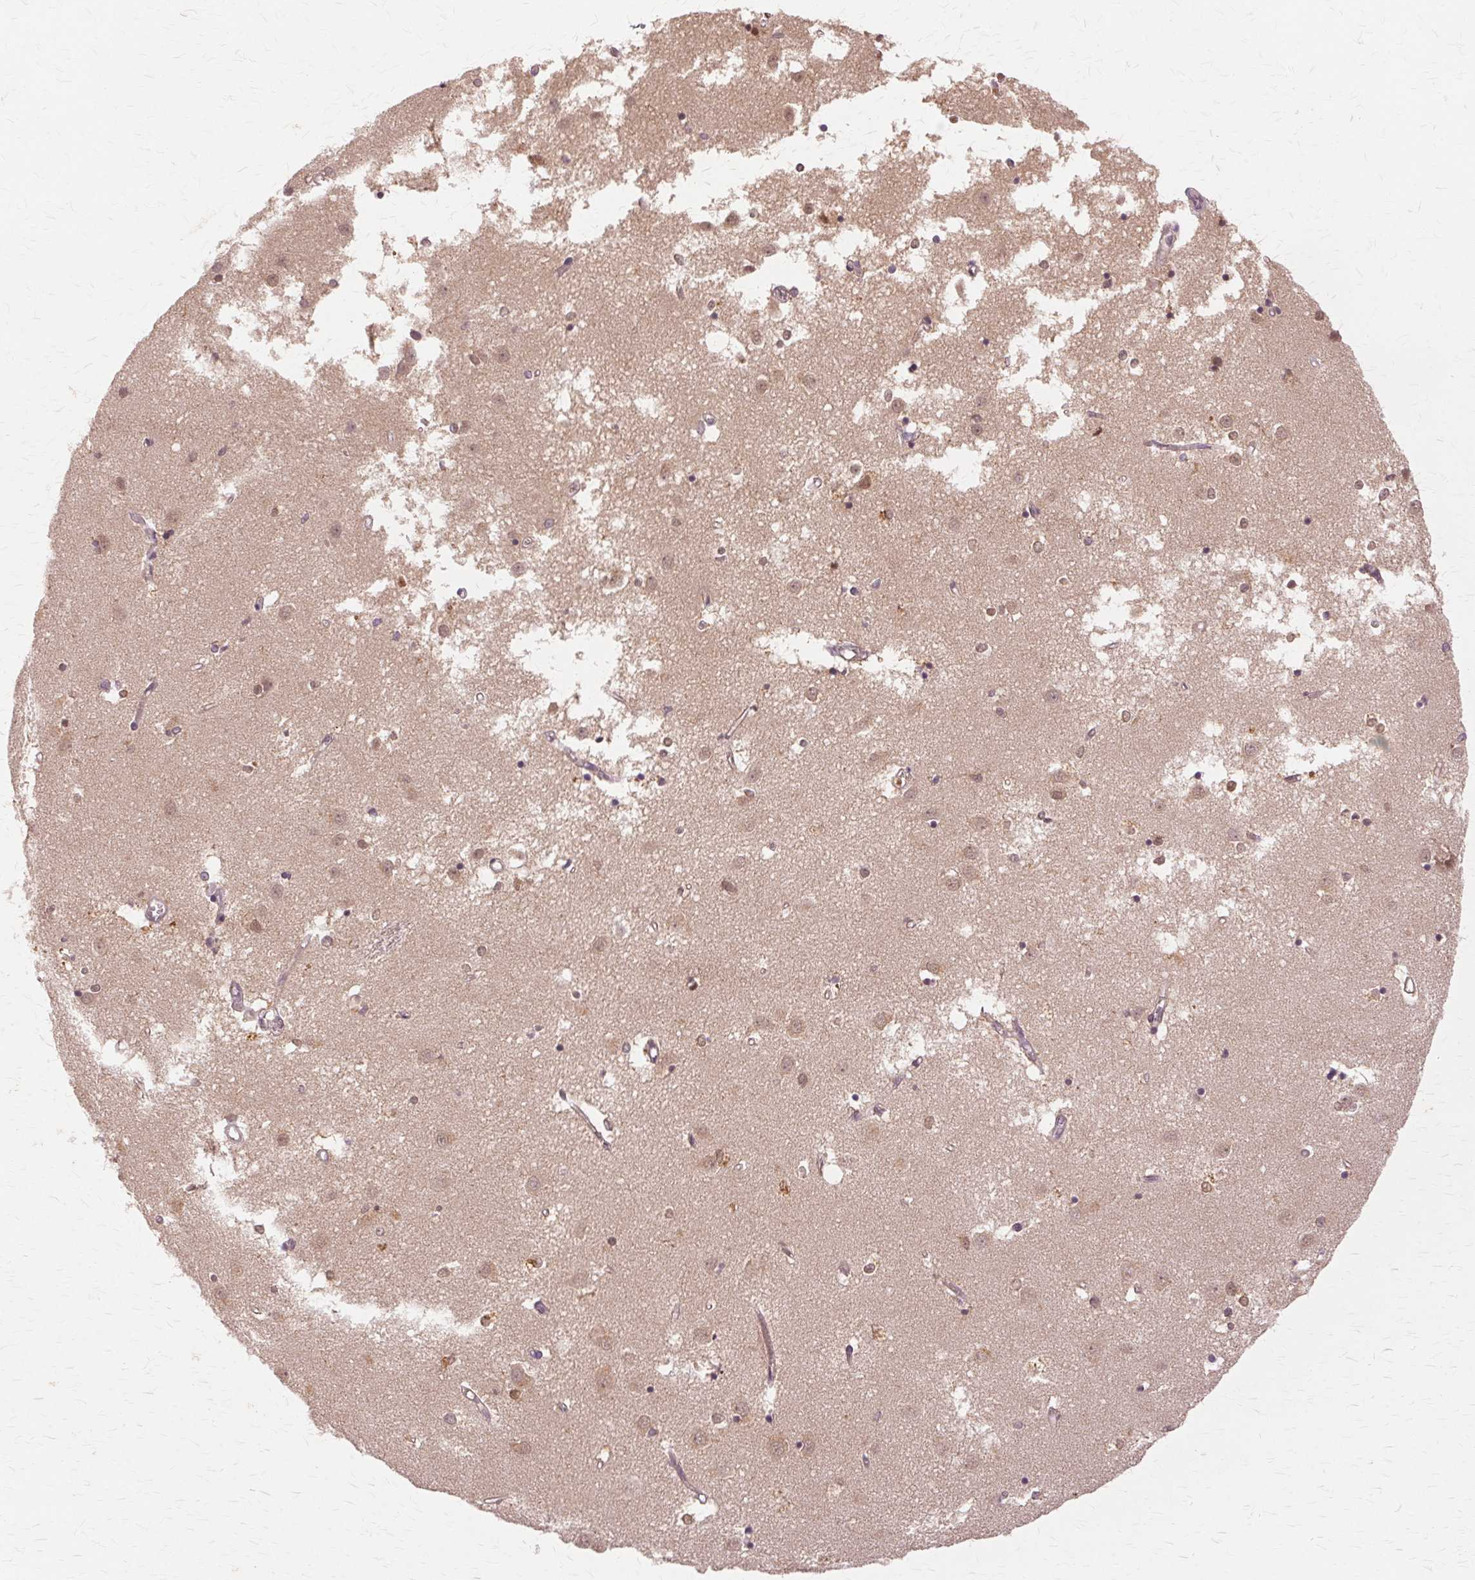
{"staining": {"intensity": "weak", "quantity": ">75%", "location": "nuclear"}, "tissue": "caudate", "cell_type": "Glial cells", "image_type": "normal", "snomed": [{"axis": "morphology", "description": "Normal tissue, NOS"}, {"axis": "topography", "description": "Lateral ventricle wall"}], "caption": "A photomicrograph of caudate stained for a protein shows weak nuclear brown staining in glial cells.", "gene": "PRMT5", "patient": {"sex": "male", "age": 54}}